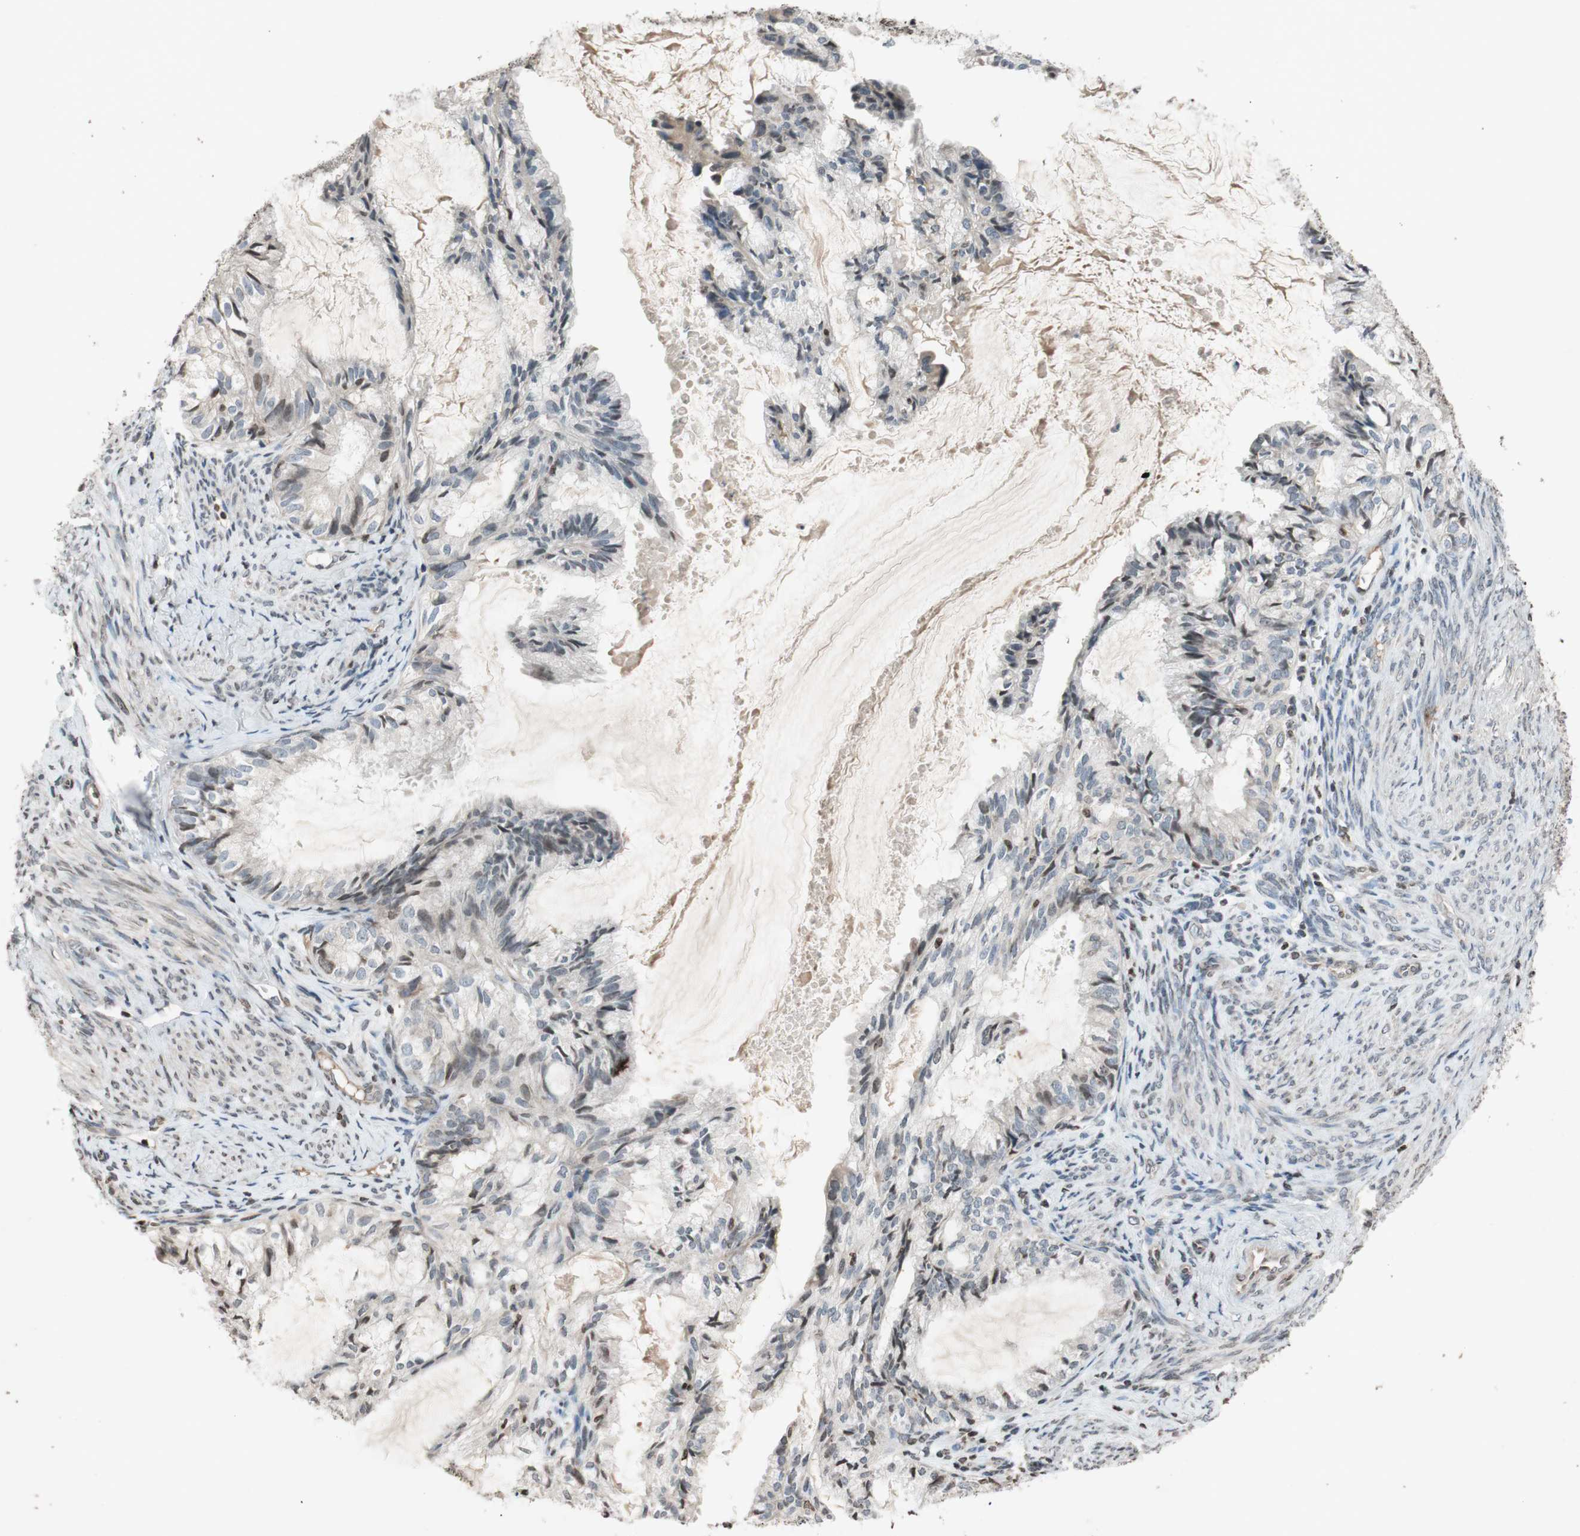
{"staining": {"intensity": "weak", "quantity": "<25%", "location": "nuclear"}, "tissue": "cervical cancer", "cell_type": "Tumor cells", "image_type": "cancer", "snomed": [{"axis": "morphology", "description": "Normal tissue, NOS"}, {"axis": "morphology", "description": "Adenocarcinoma, NOS"}, {"axis": "topography", "description": "Cervix"}, {"axis": "topography", "description": "Endometrium"}], "caption": "IHC photomicrograph of cervical adenocarcinoma stained for a protein (brown), which shows no positivity in tumor cells.", "gene": "MCM6", "patient": {"sex": "female", "age": 86}}